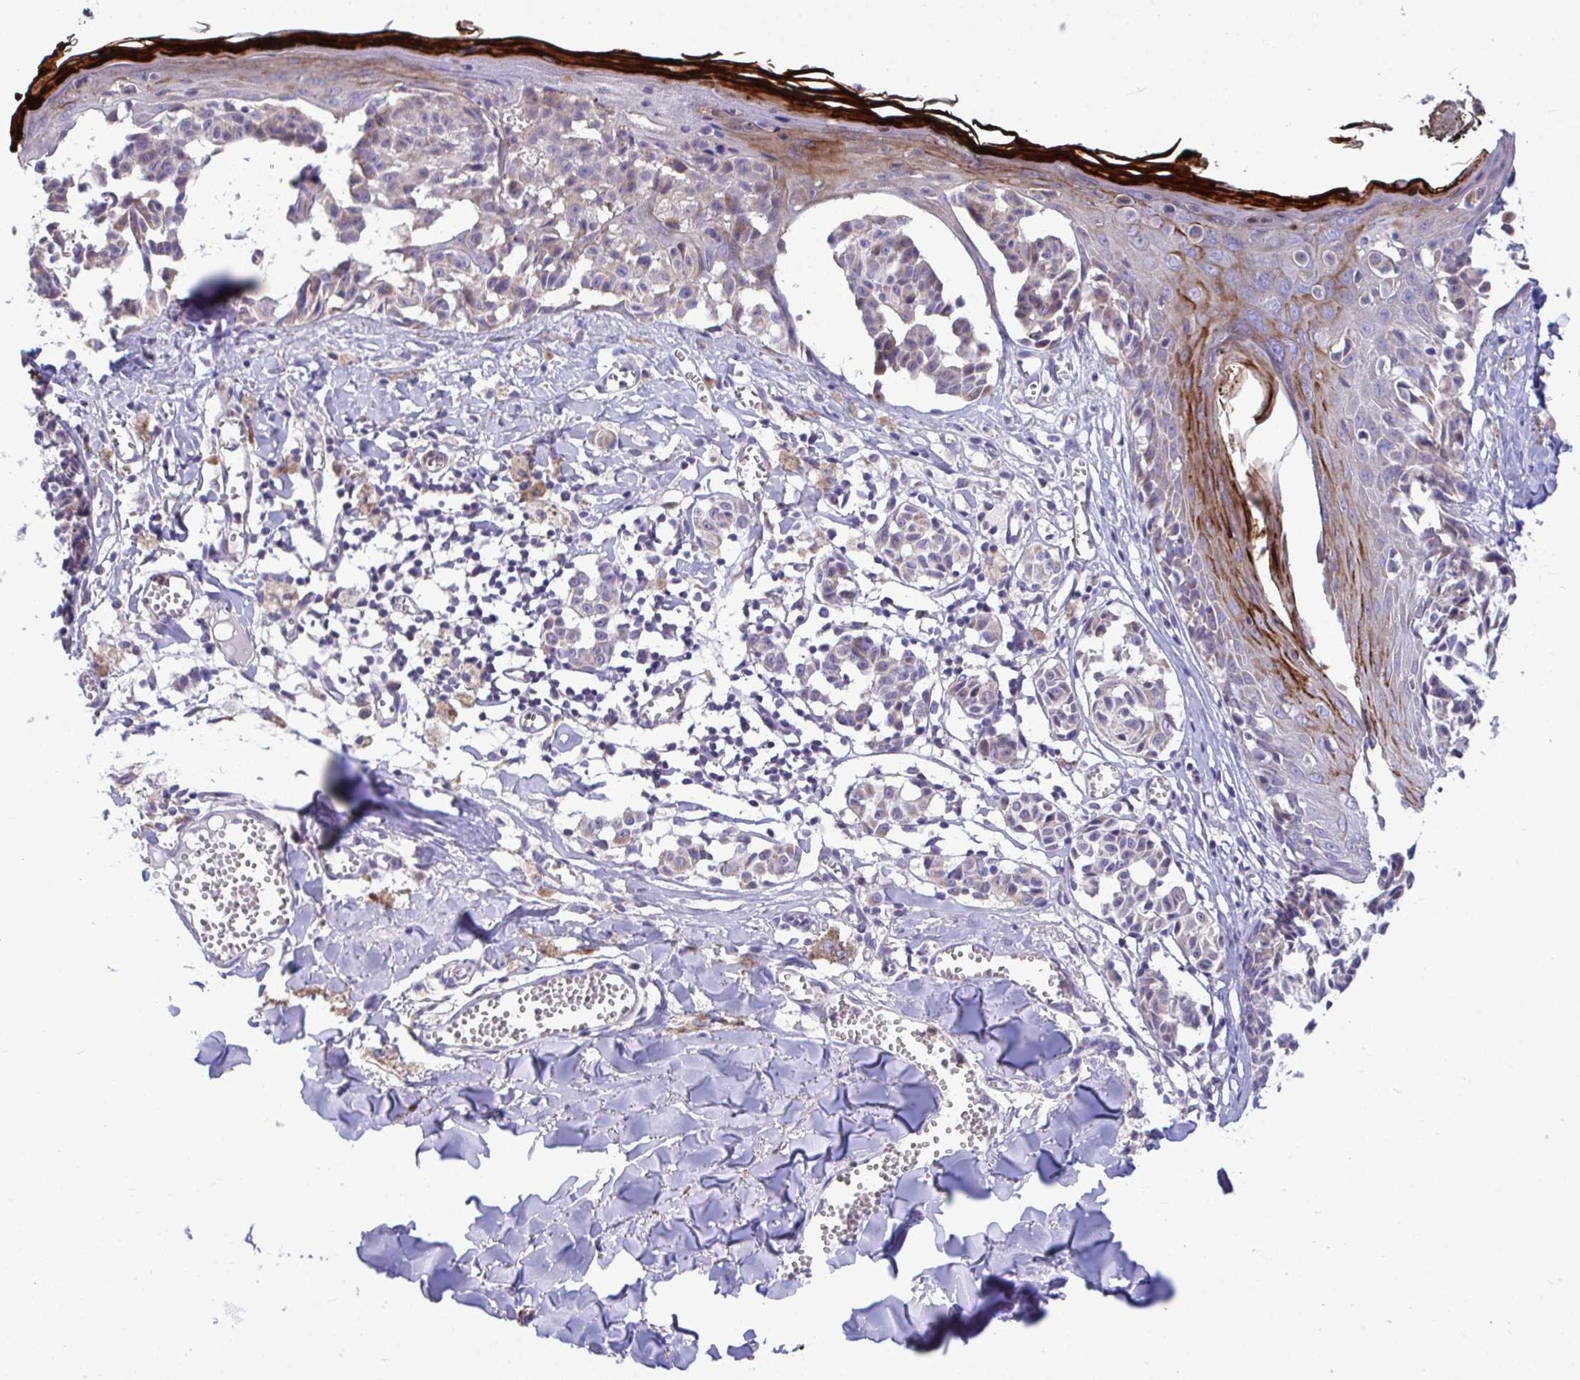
{"staining": {"intensity": "weak", "quantity": "25%-75%", "location": "cytoplasmic/membranous"}, "tissue": "melanoma", "cell_type": "Tumor cells", "image_type": "cancer", "snomed": [{"axis": "morphology", "description": "Malignant melanoma, NOS"}, {"axis": "topography", "description": "Skin"}], "caption": "A brown stain highlights weak cytoplasmic/membranous expression of a protein in melanoma tumor cells. The protein is stained brown, and the nuclei are stained in blue (DAB (3,3'-diaminobenzidine) IHC with brightfield microscopy, high magnification).", "gene": "MRPS16", "patient": {"sex": "female", "age": 43}}